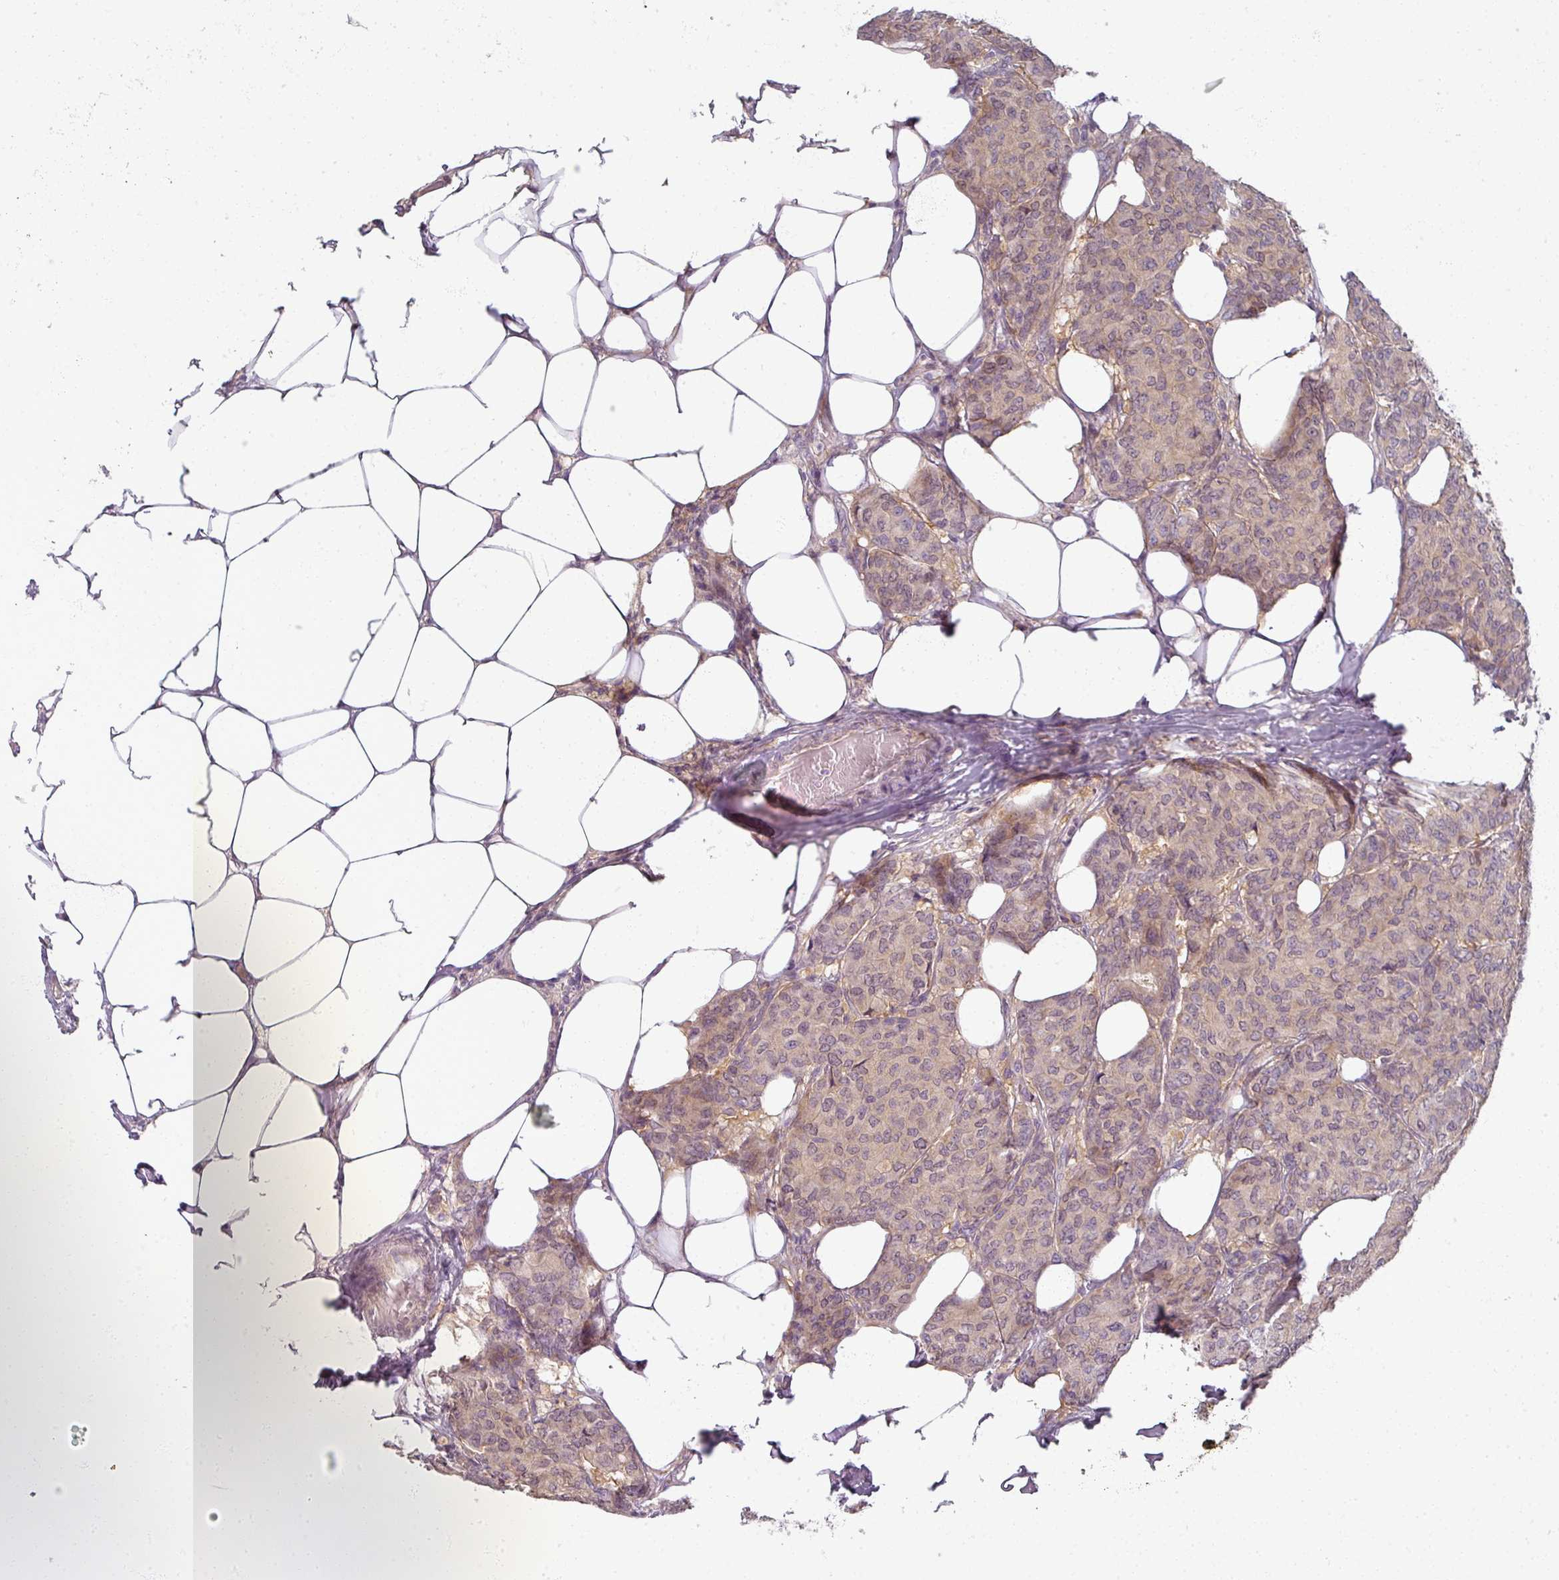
{"staining": {"intensity": "weak", "quantity": "25%-75%", "location": "cytoplasmic/membranous,nuclear"}, "tissue": "breast cancer", "cell_type": "Tumor cells", "image_type": "cancer", "snomed": [{"axis": "morphology", "description": "Duct carcinoma"}, {"axis": "topography", "description": "Breast"}], "caption": "IHC (DAB (3,3'-diaminobenzidine)) staining of human breast cancer (invasive ductal carcinoma) exhibits weak cytoplasmic/membranous and nuclear protein staining in about 25%-75% of tumor cells.", "gene": "MYMK", "patient": {"sex": "female", "age": 75}}